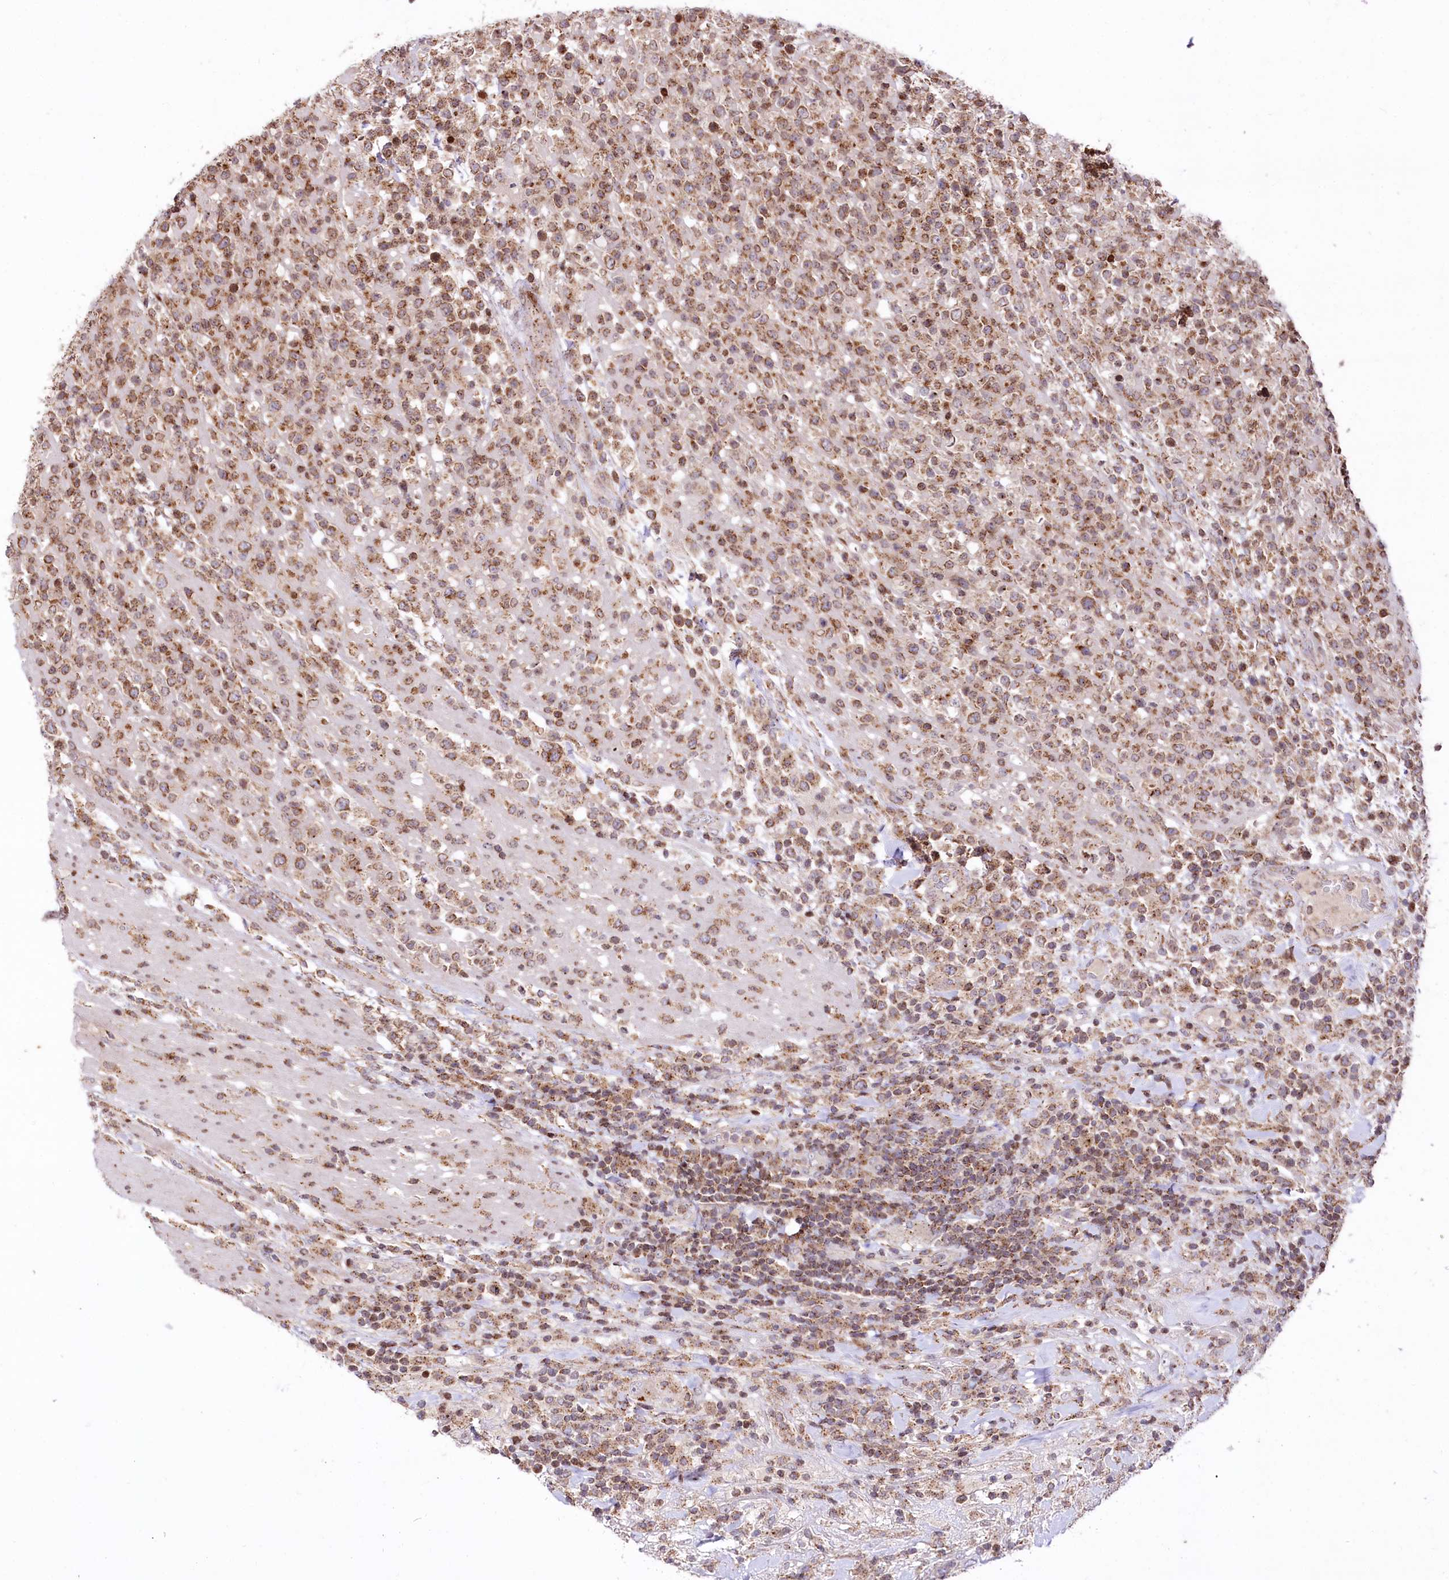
{"staining": {"intensity": "moderate", "quantity": ">75%", "location": "cytoplasmic/membranous"}, "tissue": "lymphoma", "cell_type": "Tumor cells", "image_type": "cancer", "snomed": [{"axis": "morphology", "description": "Malignant lymphoma, non-Hodgkin's type, High grade"}, {"axis": "topography", "description": "Colon"}], "caption": "Lymphoma stained with a protein marker demonstrates moderate staining in tumor cells.", "gene": "ZFYVE27", "patient": {"sex": "female", "age": 53}}